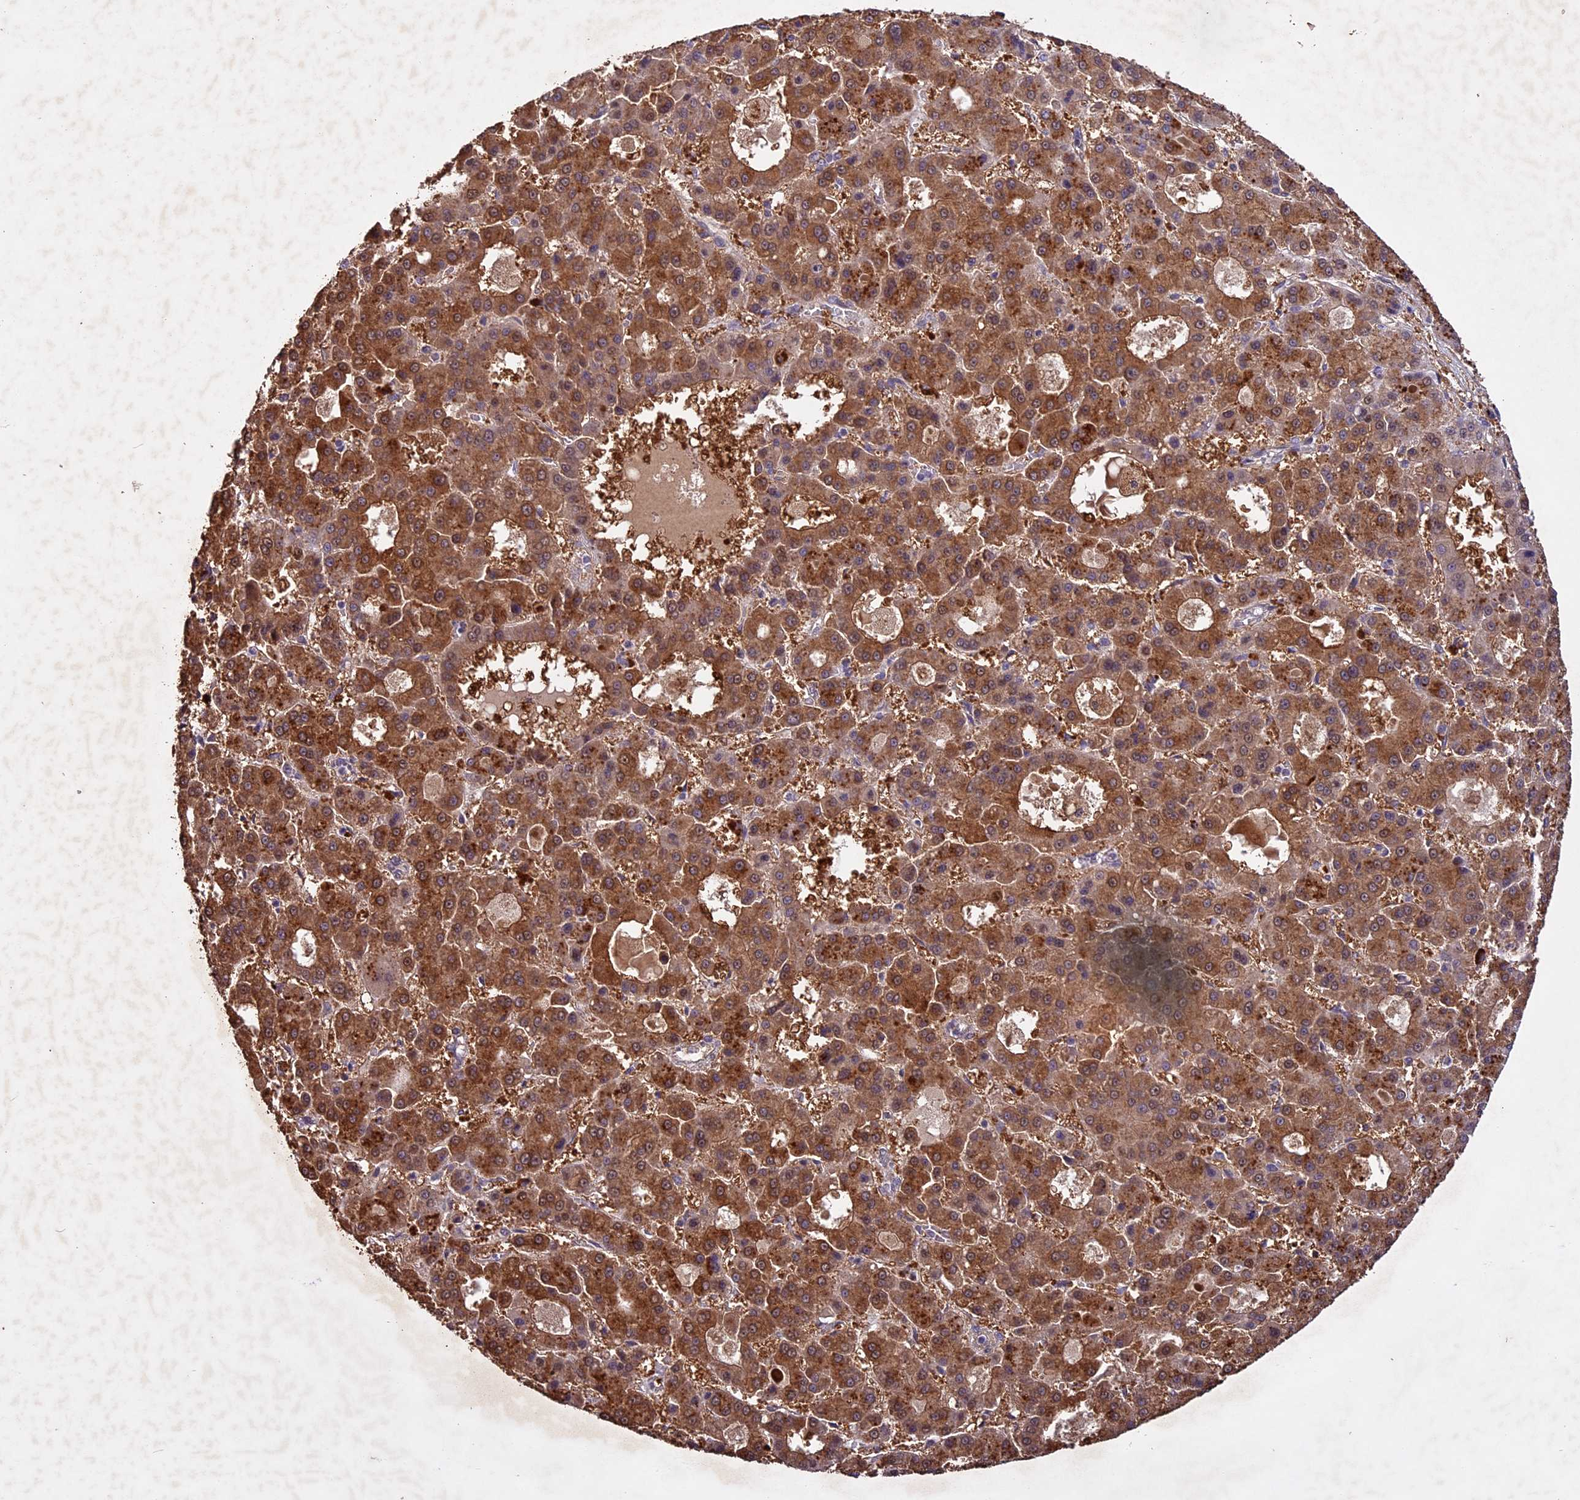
{"staining": {"intensity": "strong", "quantity": ">75%", "location": "cytoplasmic/membranous"}, "tissue": "liver cancer", "cell_type": "Tumor cells", "image_type": "cancer", "snomed": [{"axis": "morphology", "description": "Carcinoma, Hepatocellular, NOS"}, {"axis": "topography", "description": "Liver"}], "caption": "This is an image of immunohistochemistry staining of liver cancer, which shows strong positivity in the cytoplasmic/membranous of tumor cells.", "gene": "C3orf70", "patient": {"sex": "male", "age": 70}}